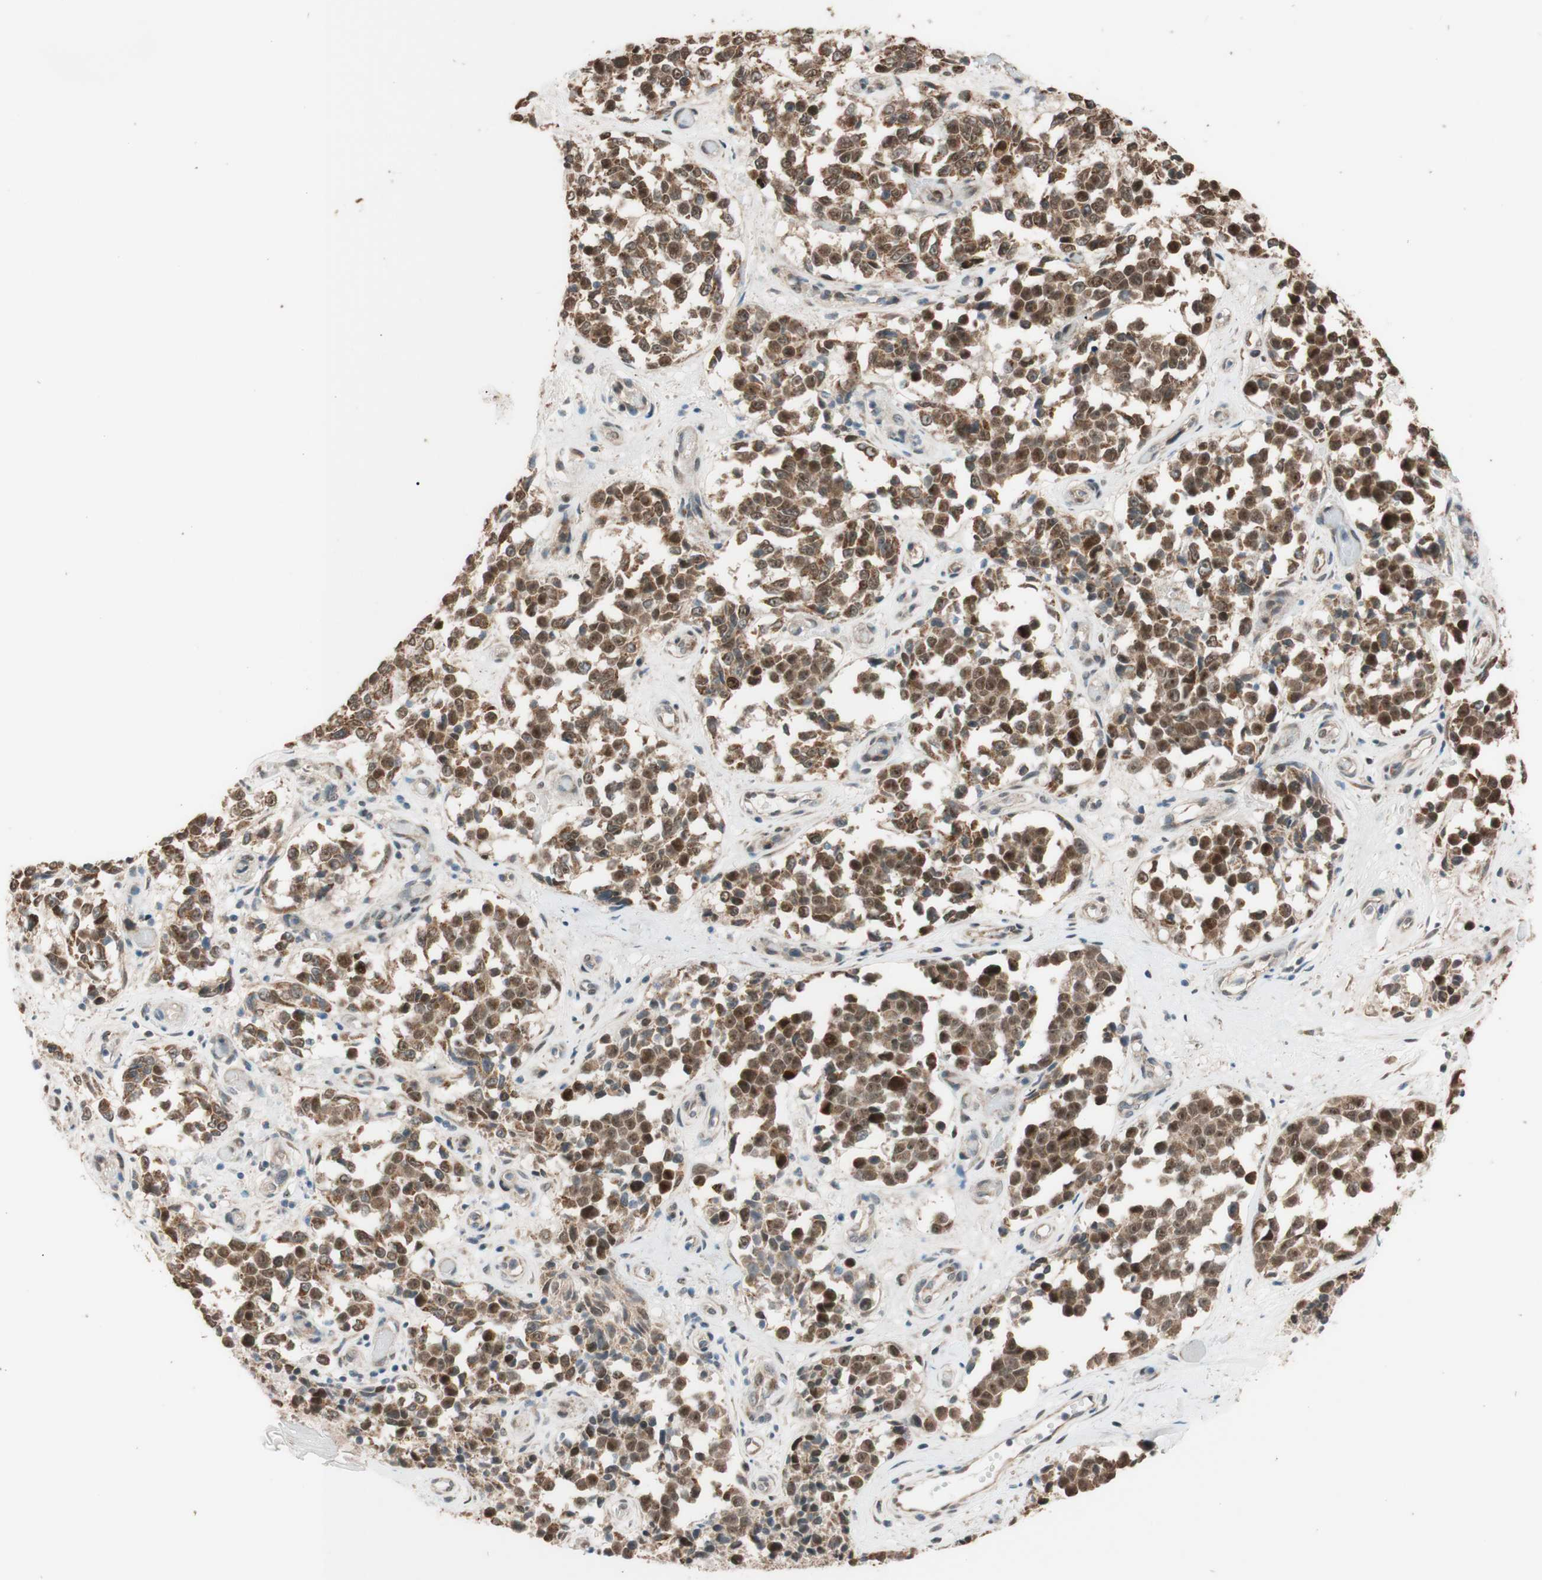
{"staining": {"intensity": "moderate", "quantity": ">75%", "location": "cytoplasmic/membranous"}, "tissue": "melanoma", "cell_type": "Tumor cells", "image_type": "cancer", "snomed": [{"axis": "morphology", "description": "Malignant melanoma, NOS"}, {"axis": "topography", "description": "Skin"}], "caption": "IHC micrograph of malignant melanoma stained for a protein (brown), which displays medium levels of moderate cytoplasmic/membranous expression in approximately >75% of tumor cells.", "gene": "CCNC", "patient": {"sex": "female", "age": 64}}